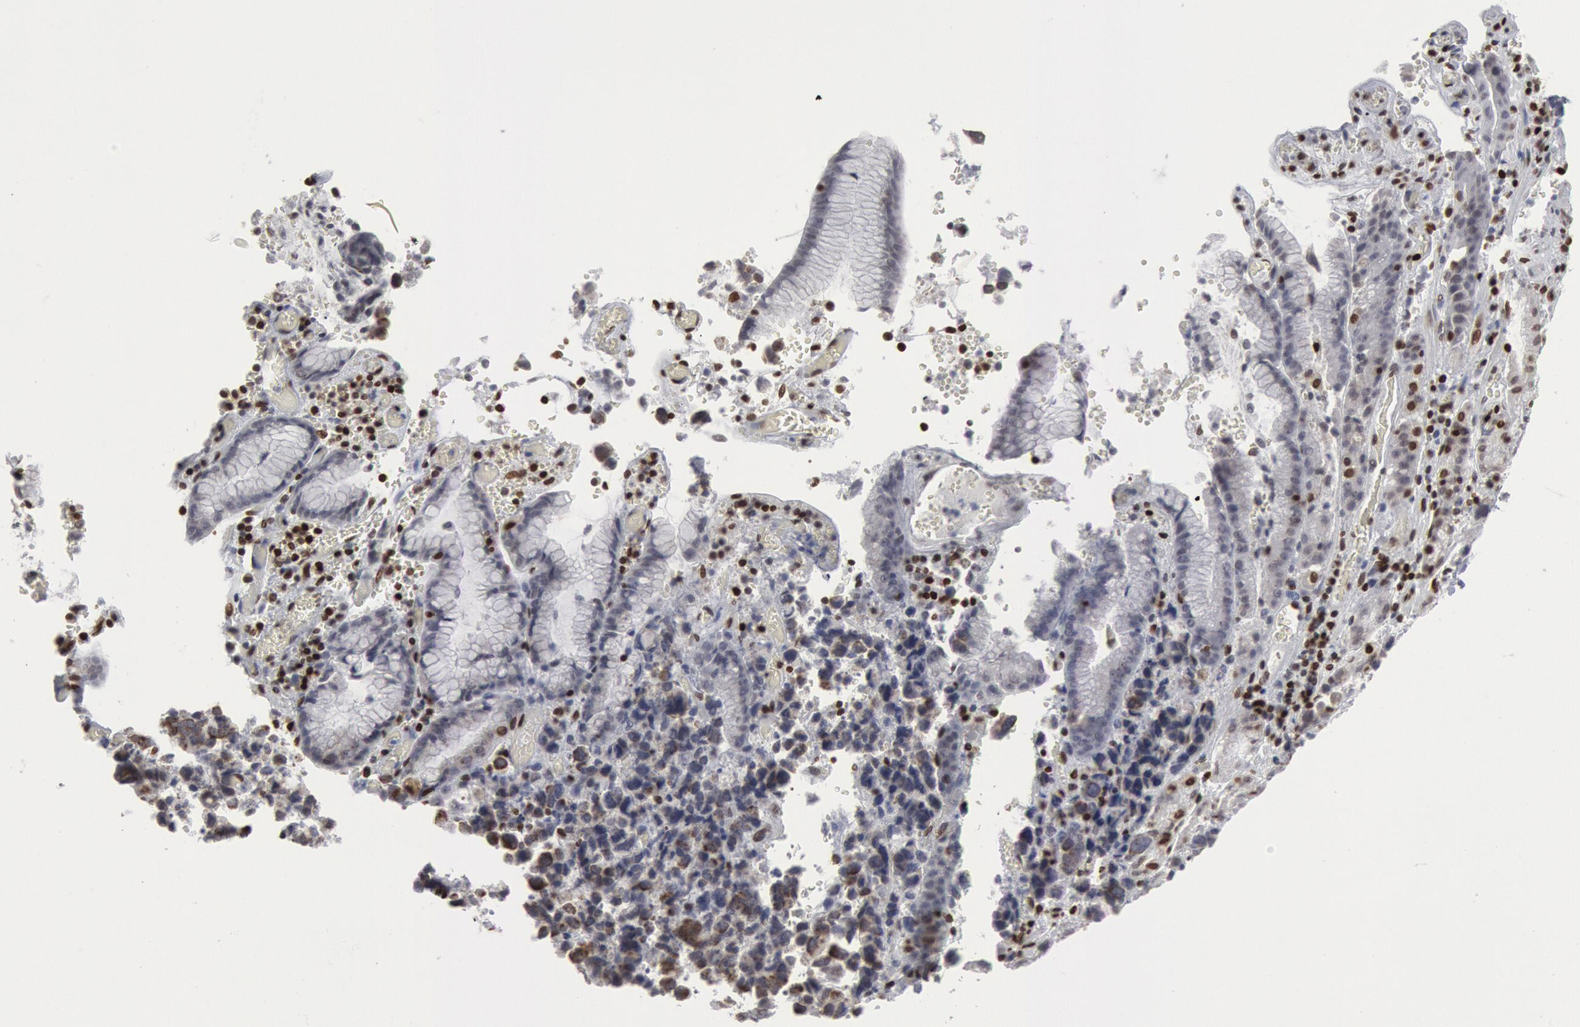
{"staining": {"intensity": "negative", "quantity": "none", "location": "none"}, "tissue": "stomach cancer", "cell_type": "Tumor cells", "image_type": "cancer", "snomed": [{"axis": "morphology", "description": "Adenocarcinoma, NOS"}, {"axis": "topography", "description": "Stomach, upper"}], "caption": "An image of human stomach cancer (adenocarcinoma) is negative for staining in tumor cells.", "gene": "MECP2", "patient": {"sex": "male", "age": 71}}